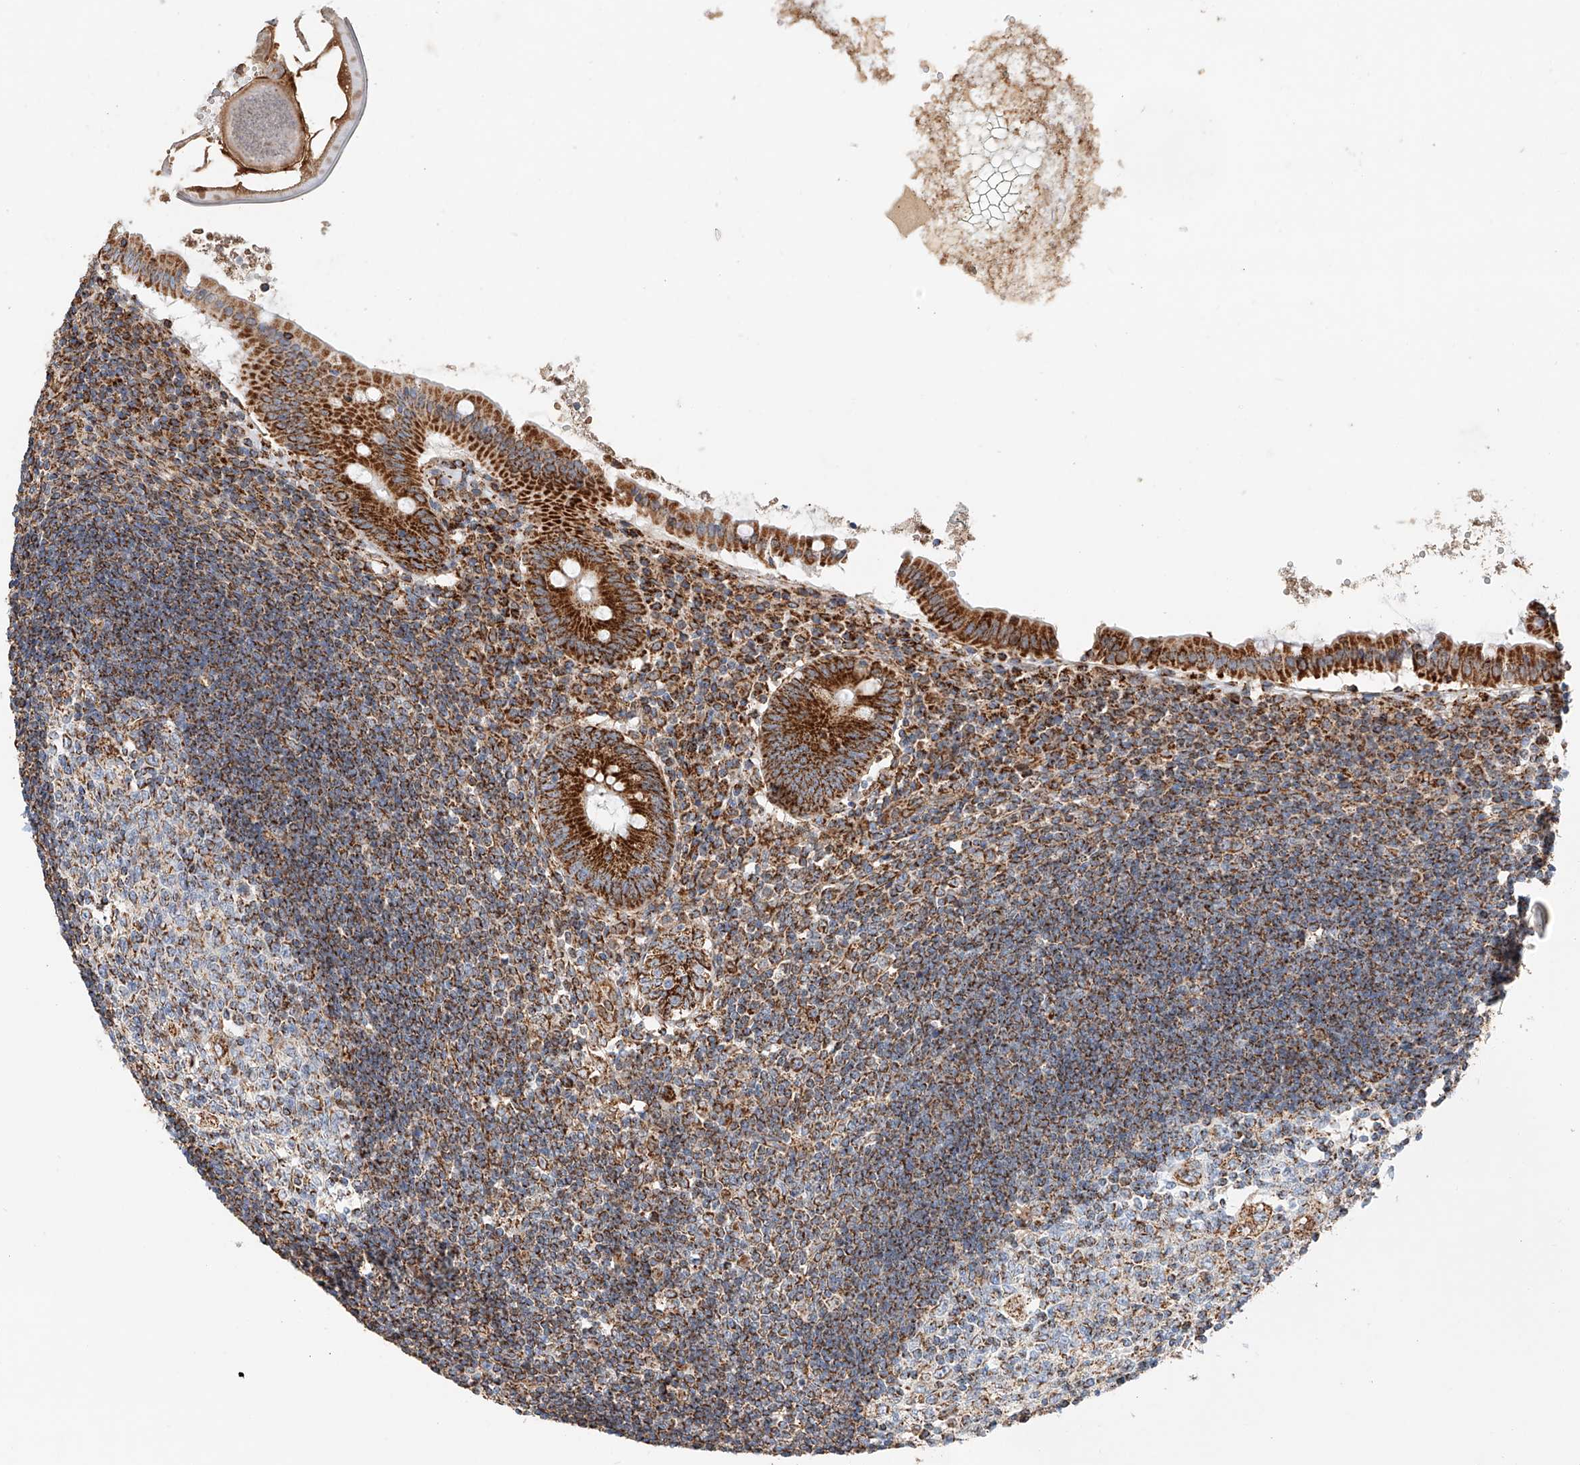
{"staining": {"intensity": "strong", "quantity": ">75%", "location": "cytoplasmic/membranous"}, "tissue": "appendix", "cell_type": "Glandular cells", "image_type": "normal", "snomed": [{"axis": "morphology", "description": "Normal tissue, NOS"}, {"axis": "topography", "description": "Appendix"}], "caption": "Unremarkable appendix demonstrates strong cytoplasmic/membranous expression in approximately >75% of glandular cells, visualized by immunohistochemistry.", "gene": "NDUFV3", "patient": {"sex": "female", "age": 54}}